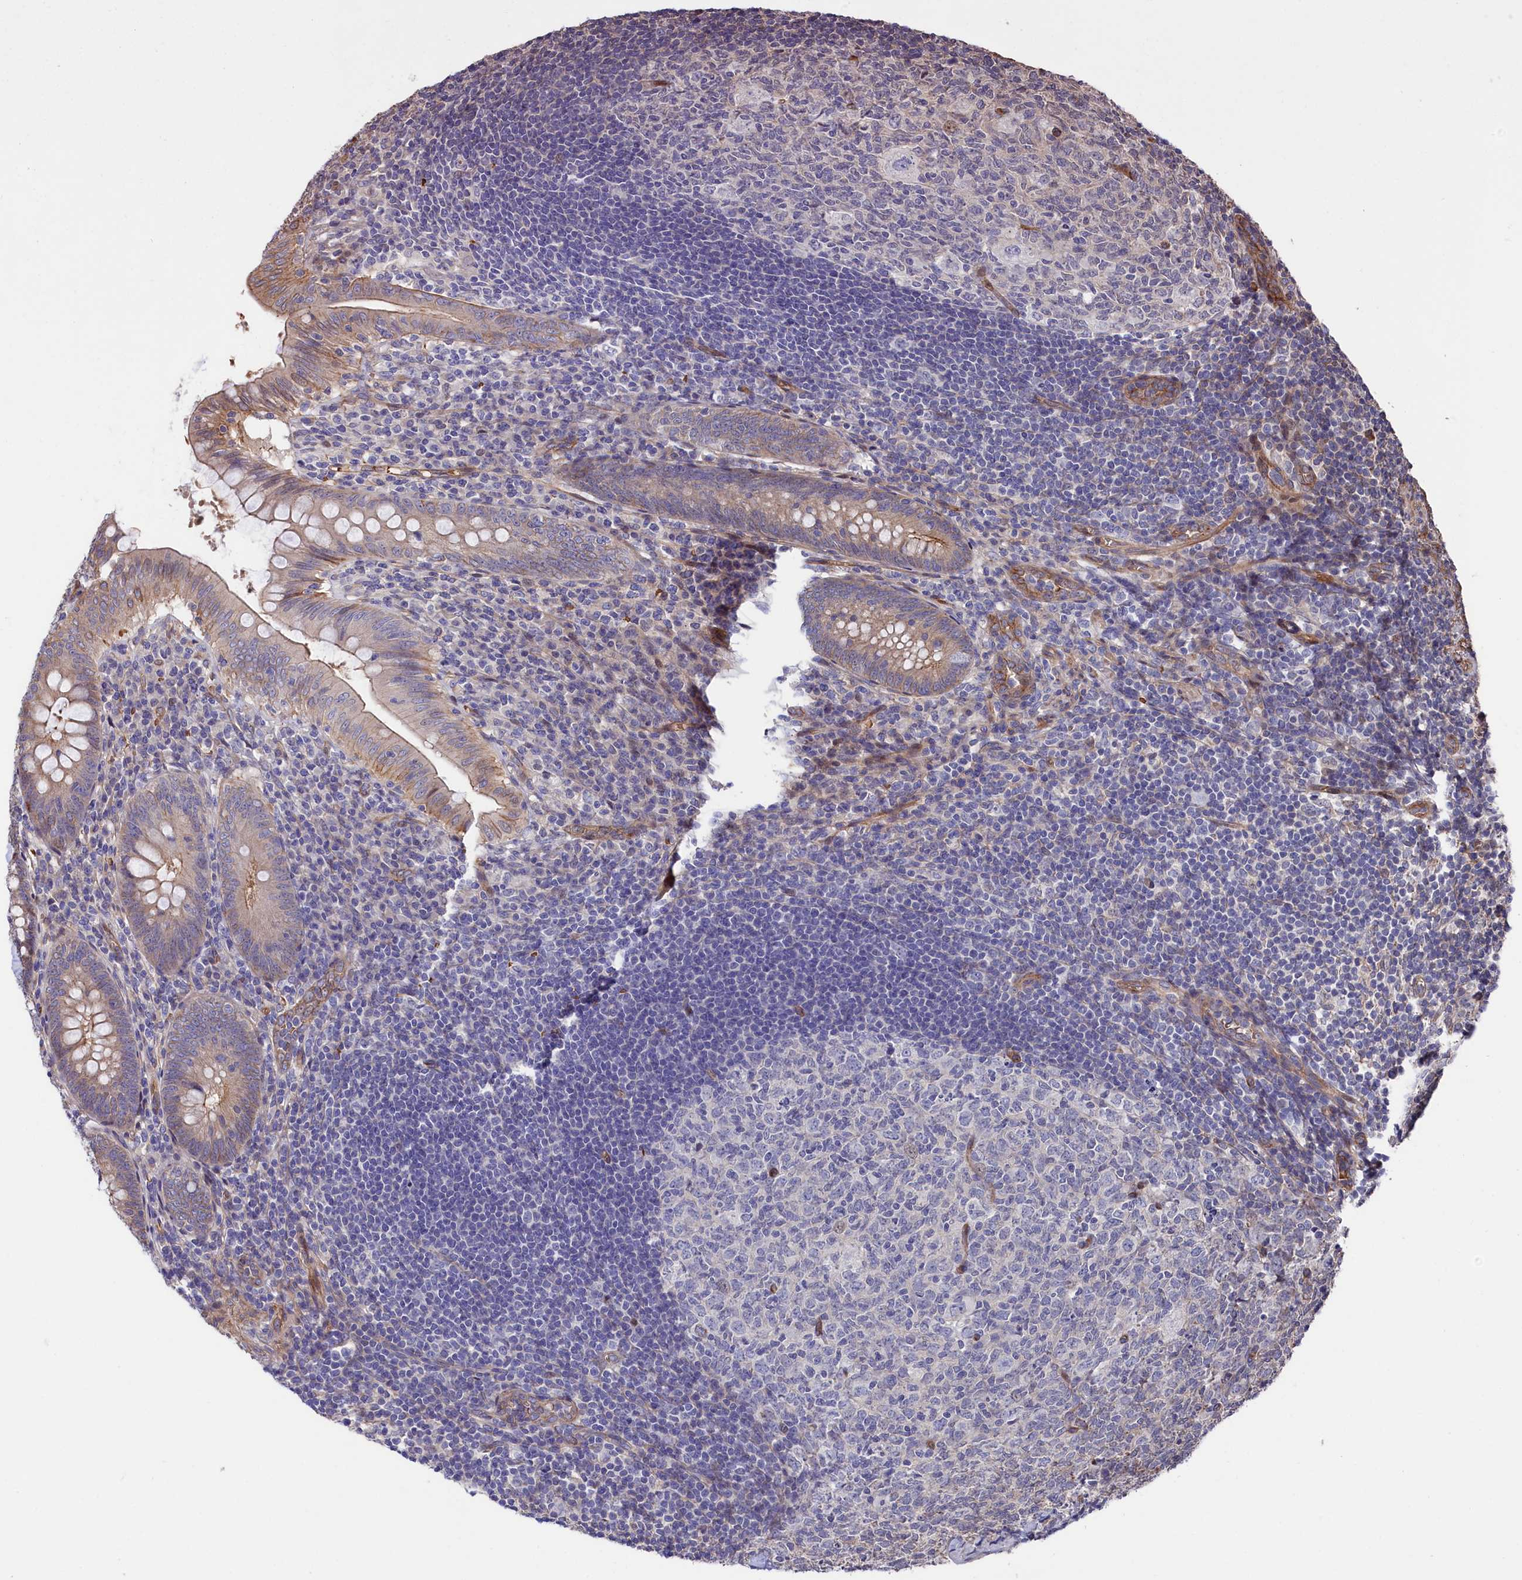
{"staining": {"intensity": "moderate", "quantity": "25%-75%", "location": "cytoplasmic/membranous"}, "tissue": "appendix", "cell_type": "Glandular cells", "image_type": "normal", "snomed": [{"axis": "morphology", "description": "Normal tissue, NOS"}, {"axis": "topography", "description": "Appendix"}], "caption": "DAB (3,3'-diaminobenzidine) immunohistochemical staining of normal human appendix shows moderate cytoplasmic/membranous protein staining in approximately 25%-75% of glandular cells. Using DAB (3,3'-diaminobenzidine) (brown) and hematoxylin (blue) stains, captured at high magnification using brightfield microscopy.", "gene": "TNKS1BP1", "patient": {"sex": "male", "age": 14}}